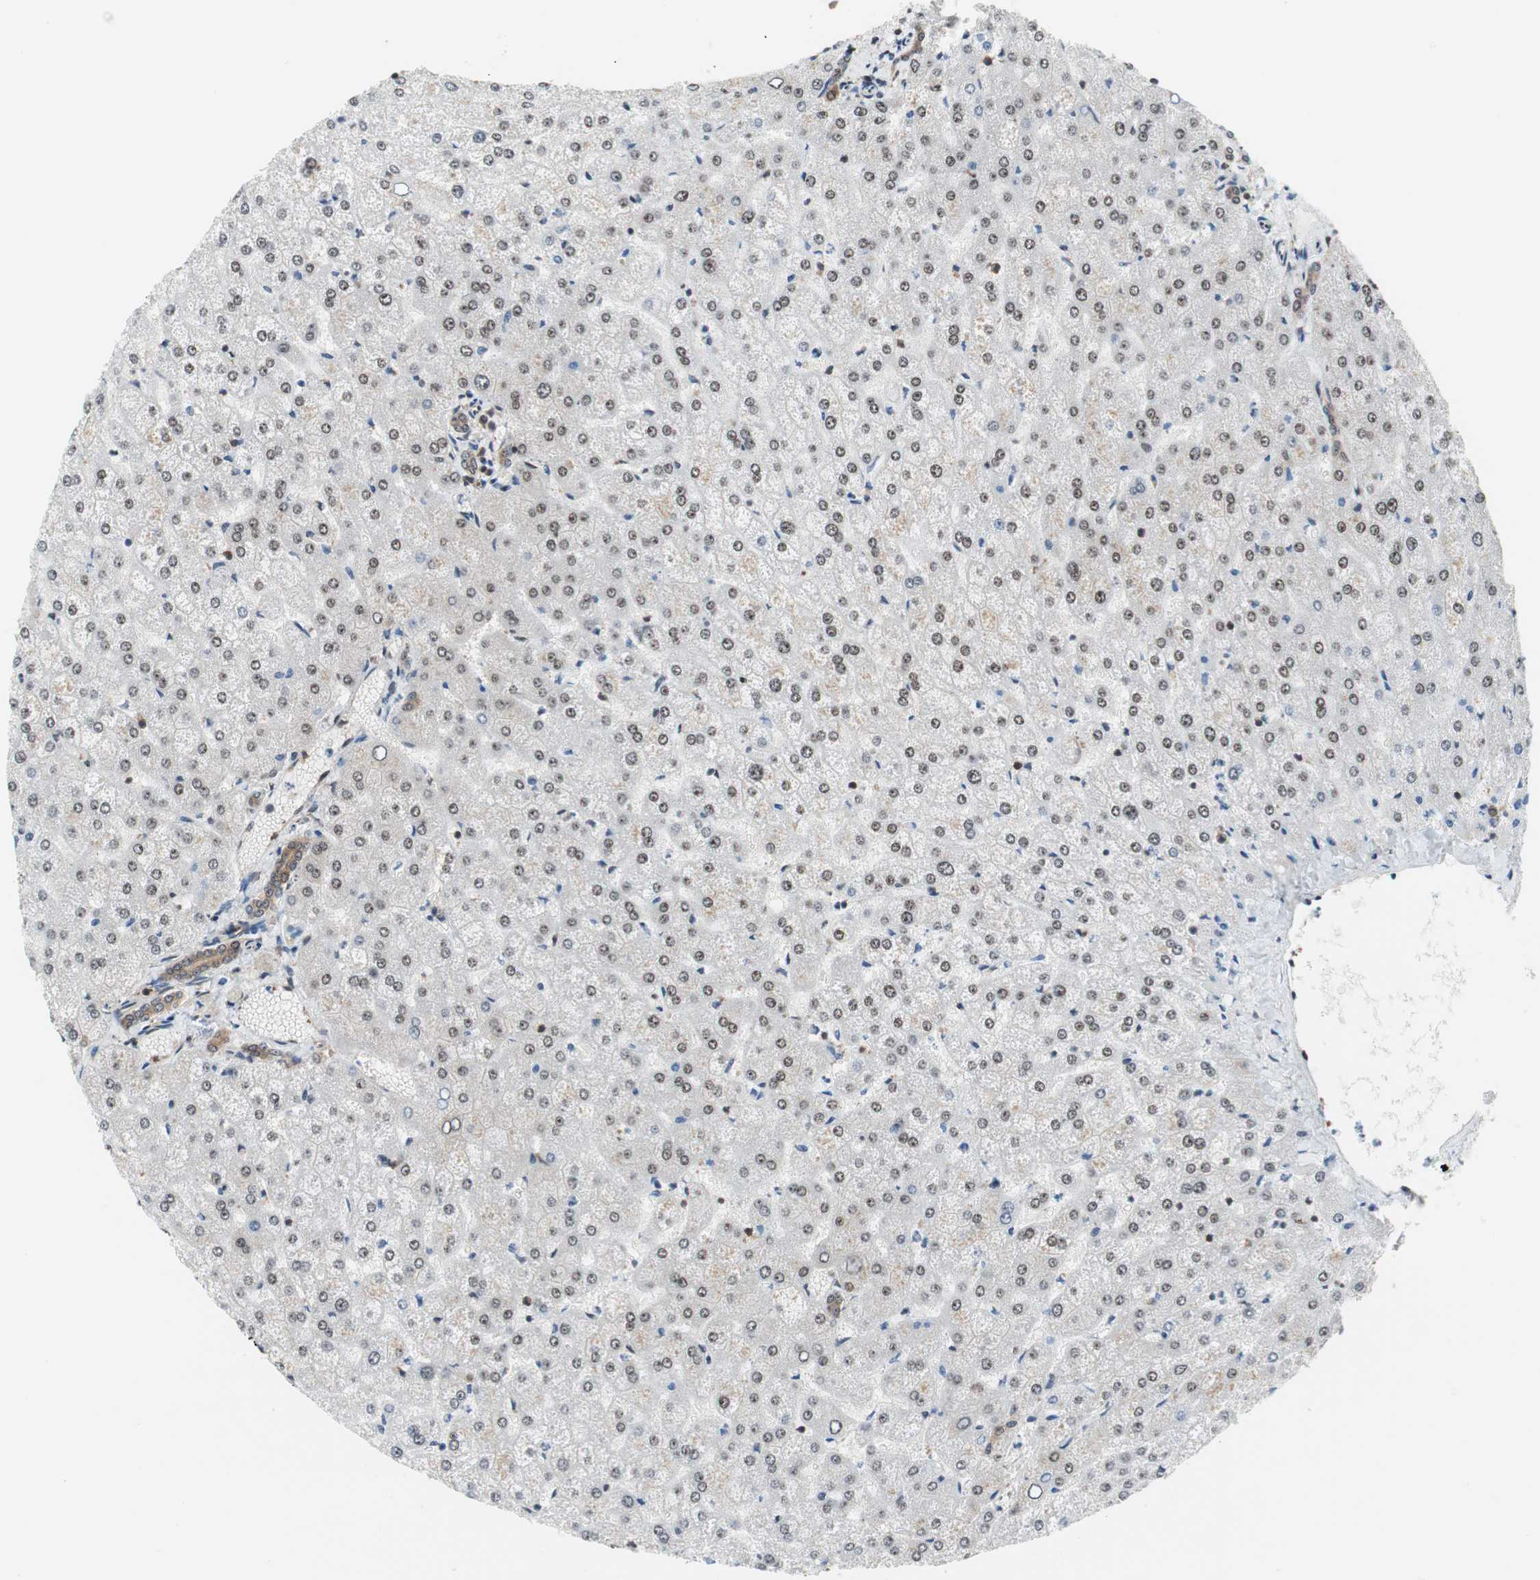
{"staining": {"intensity": "moderate", "quantity": ">75%", "location": "cytoplasmic/membranous"}, "tissue": "liver", "cell_type": "Cholangiocytes", "image_type": "normal", "snomed": [{"axis": "morphology", "description": "Normal tissue, NOS"}, {"axis": "topography", "description": "Liver"}], "caption": "Moderate cytoplasmic/membranous staining is present in approximately >75% of cholangiocytes in normal liver. (Stains: DAB (3,3'-diaminobenzidine) in brown, nuclei in blue, Microscopy: brightfield microscopy at high magnification).", "gene": "ZNF512B", "patient": {"sex": "female", "age": 32}}